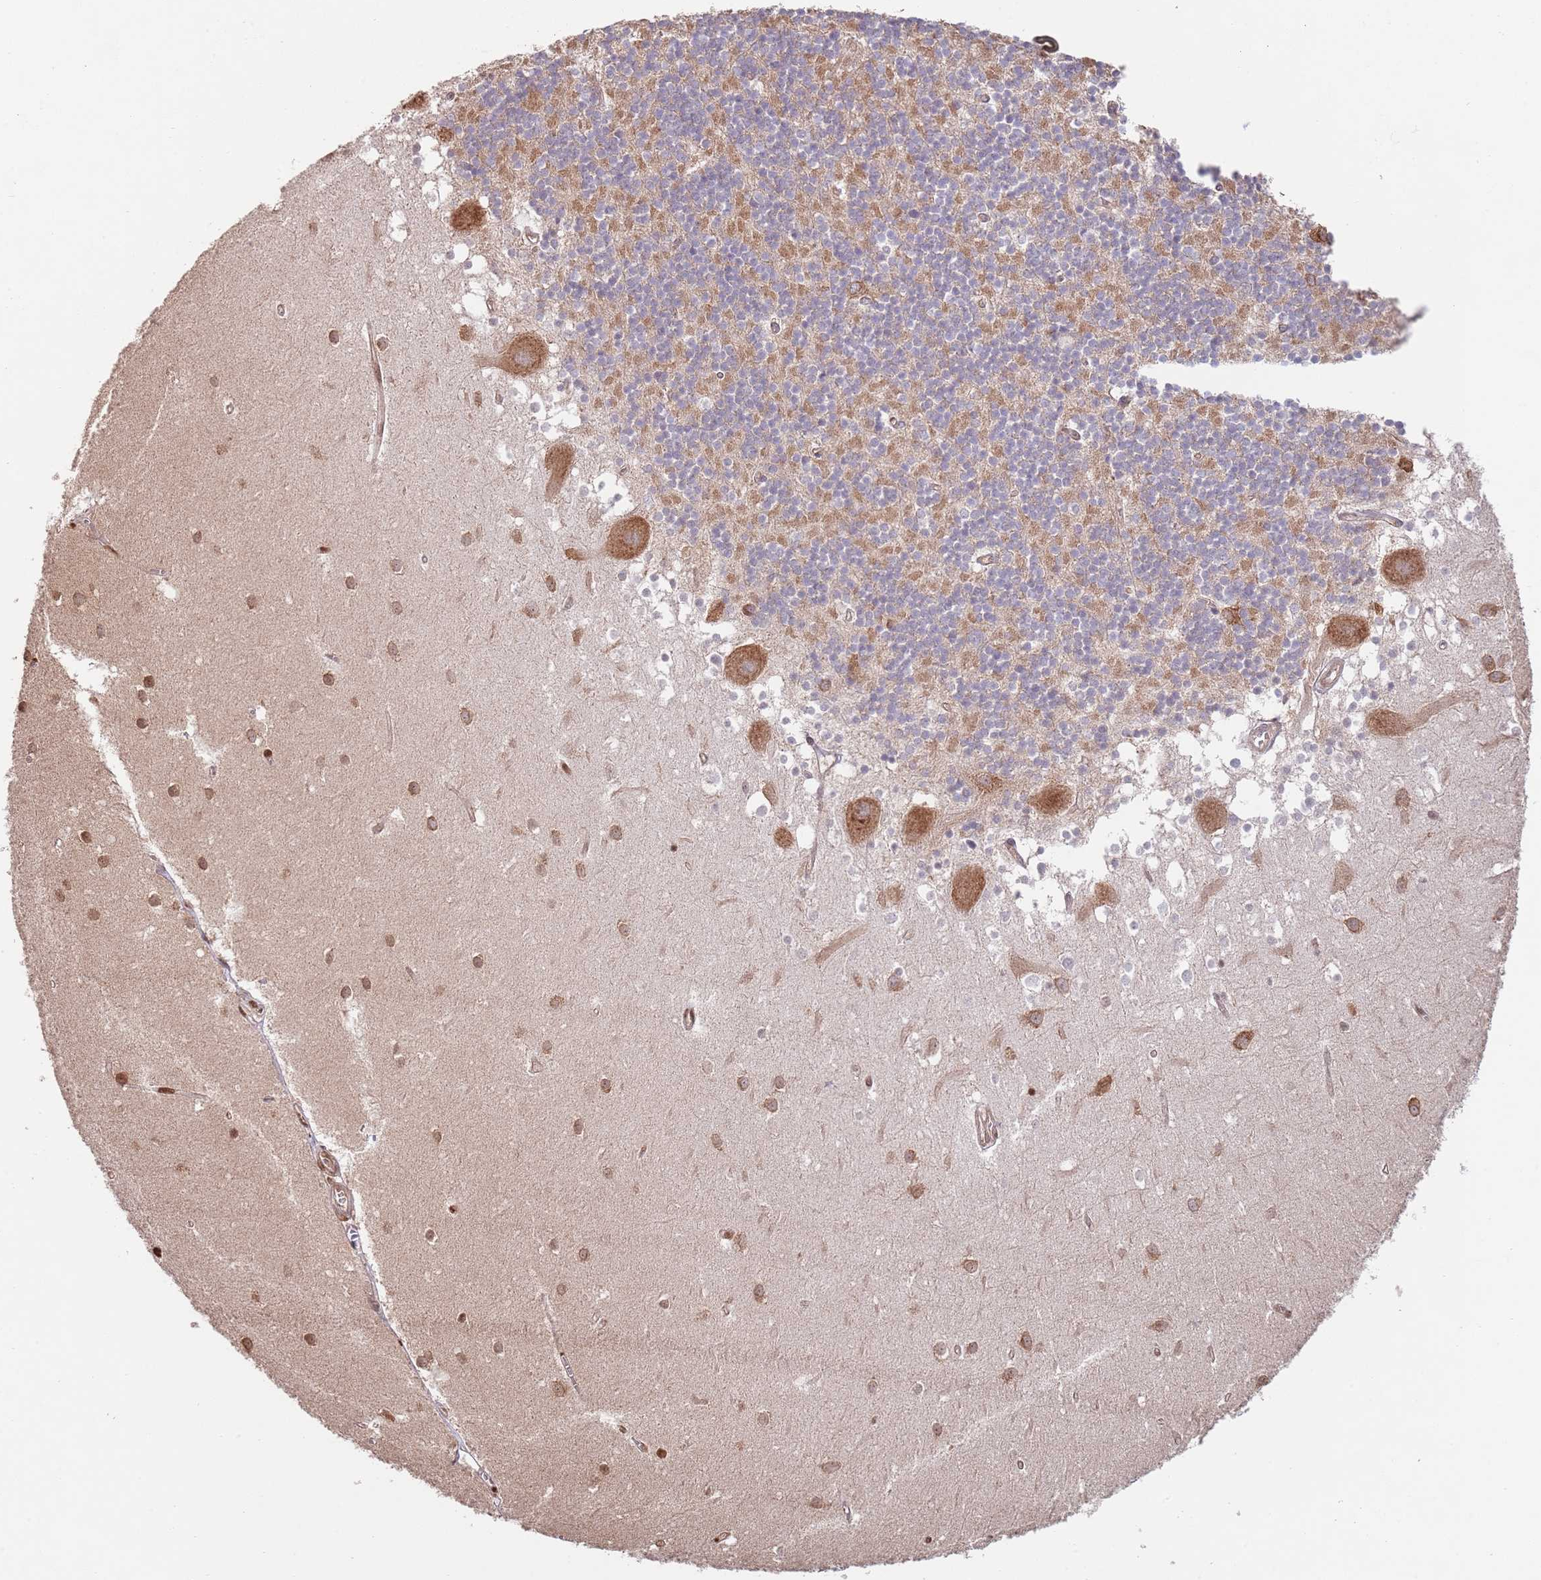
{"staining": {"intensity": "moderate", "quantity": "25%-75%", "location": "cytoplasmic/membranous"}, "tissue": "cerebellum", "cell_type": "Cells in granular layer", "image_type": "normal", "snomed": [{"axis": "morphology", "description": "Normal tissue, NOS"}, {"axis": "topography", "description": "Cerebellum"}], "caption": "Cells in granular layer demonstrate medium levels of moderate cytoplasmic/membranous staining in about 25%-75% of cells in normal cerebellum. The protein of interest is stained brown, and the nuclei are stained in blue (DAB IHC with brightfield microscopy, high magnification).", "gene": "RNF19B", "patient": {"sex": "male", "age": 54}}